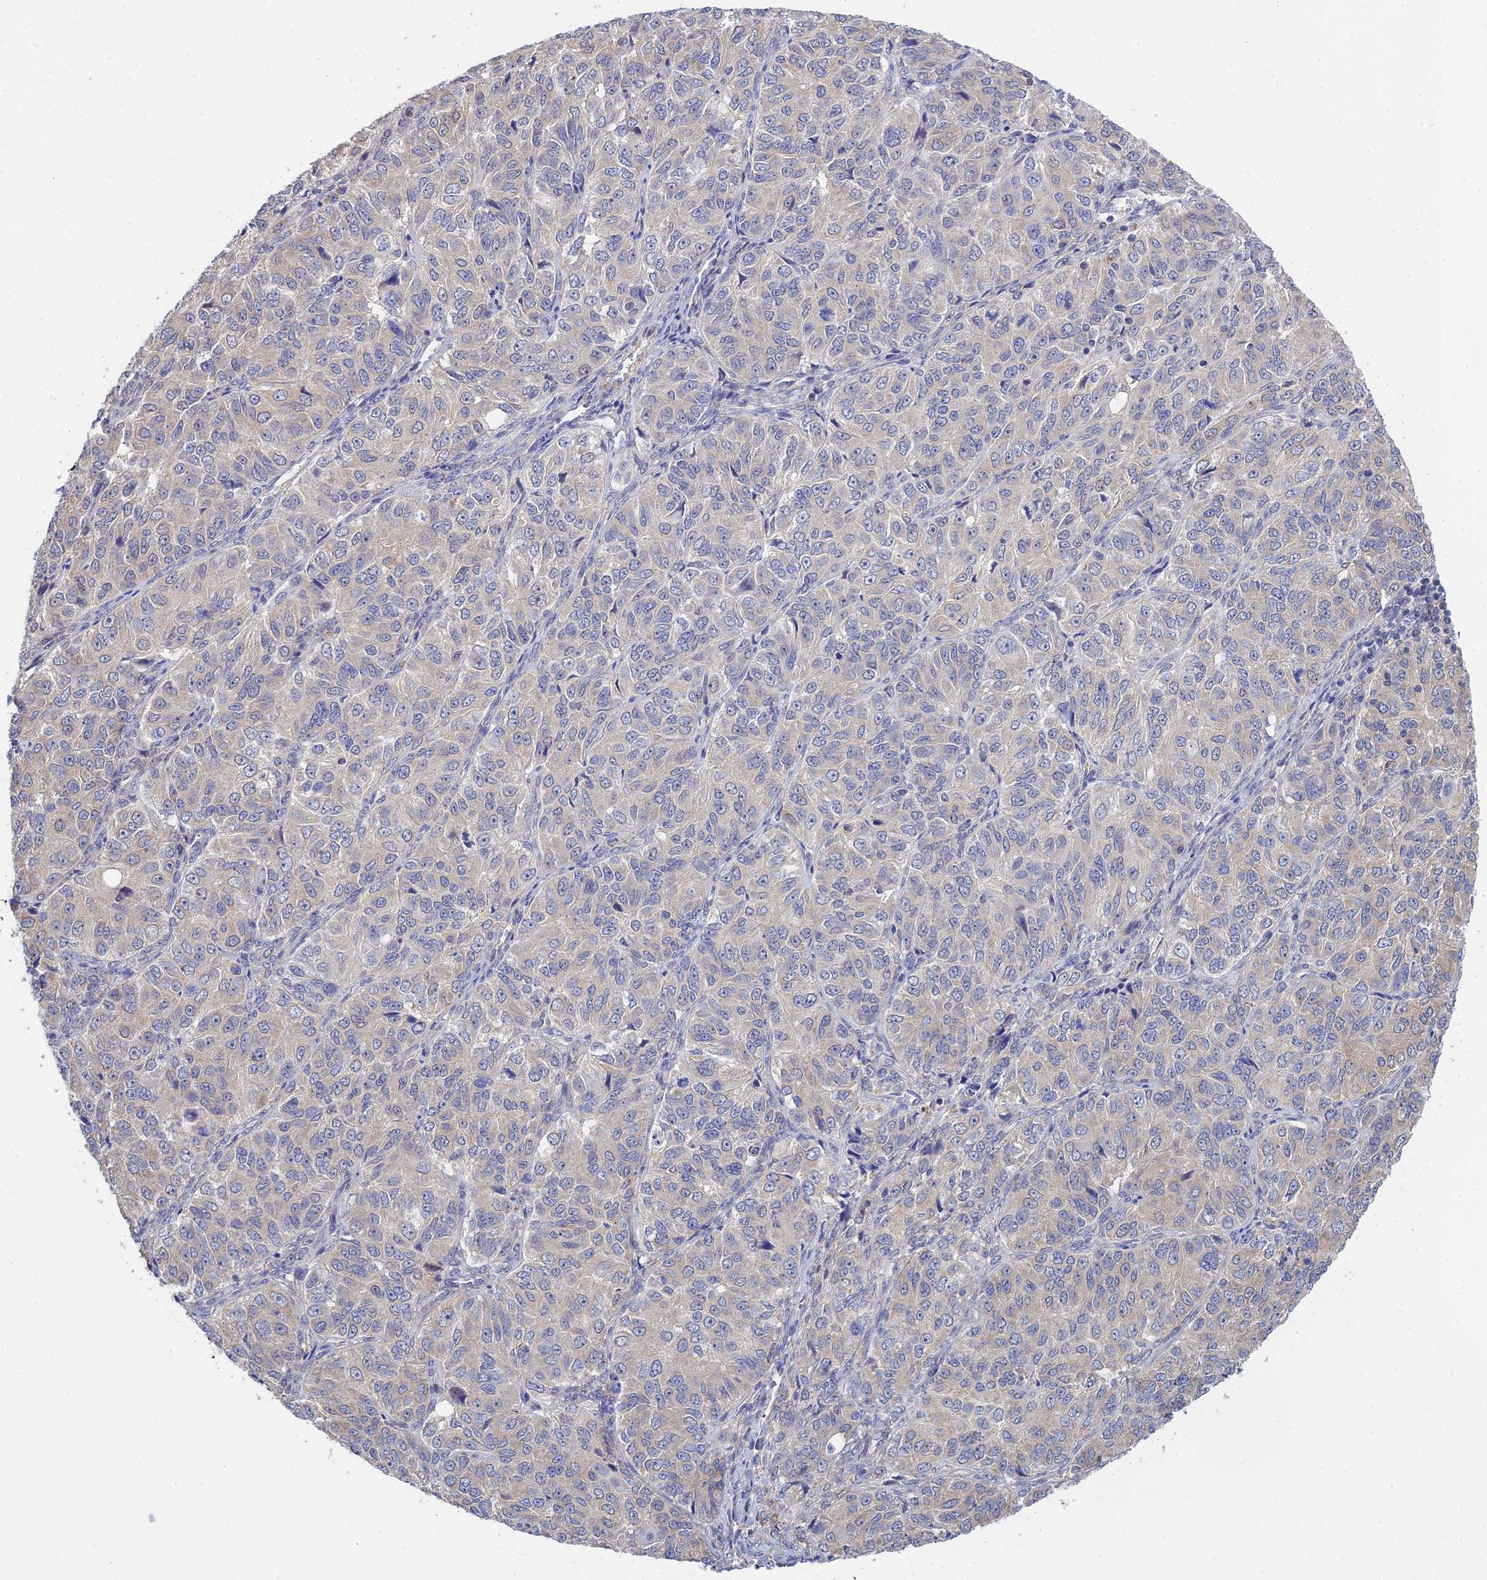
{"staining": {"intensity": "negative", "quantity": "none", "location": "none"}, "tissue": "ovarian cancer", "cell_type": "Tumor cells", "image_type": "cancer", "snomed": [{"axis": "morphology", "description": "Carcinoma, endometroid"}, {"axis": "topography", "description": "Ovary"}], "caption": "There is no significant positivity in tumor cells of ovarian endometroid carcinoma. (DAB (3,3'-diaminobenzidine) immunohistochemistry with hematoxylin counter stain).", "gene": "DNAH14", "patient": {"sex": "female", "age": 51}}